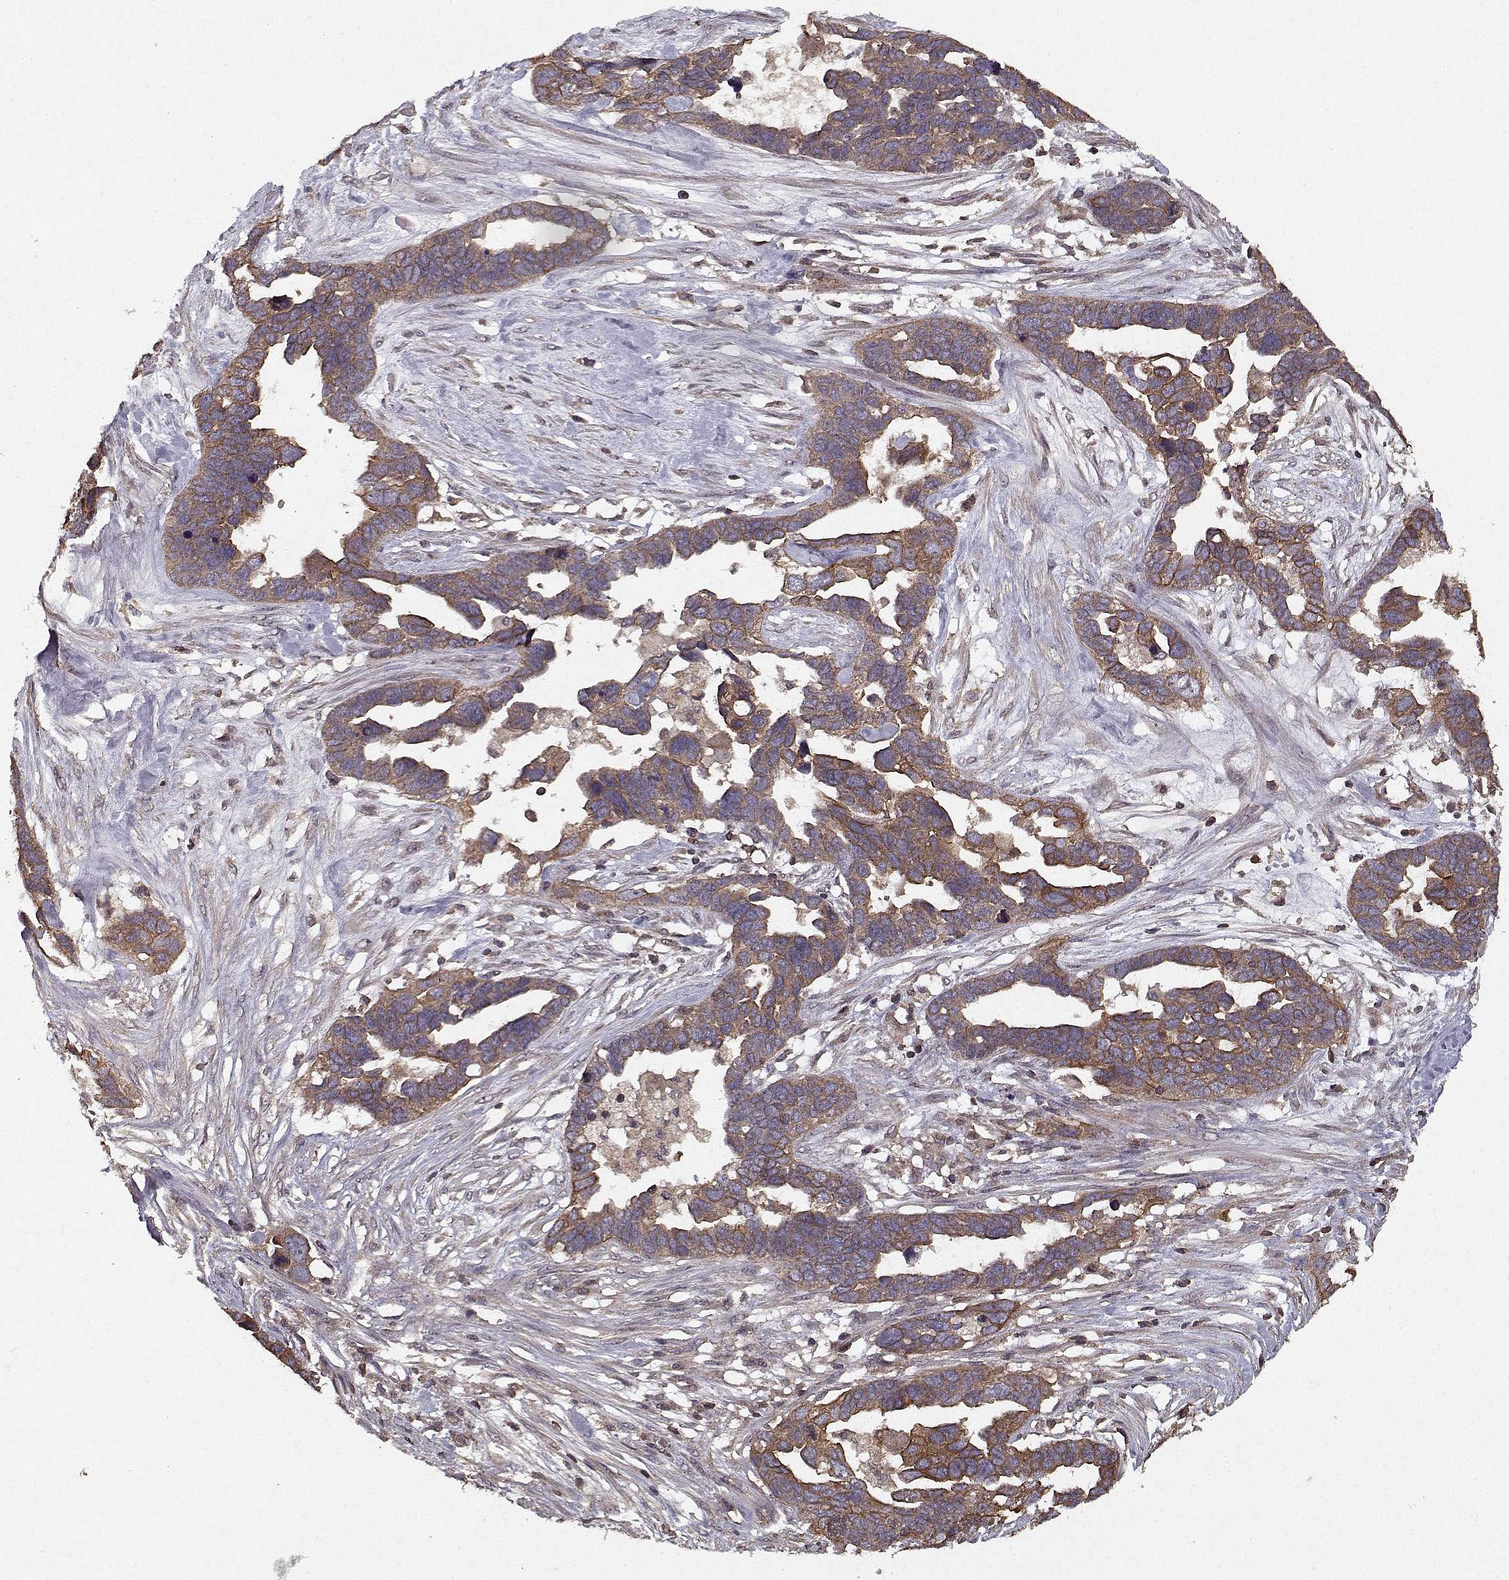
{"staining": {"intensity": "moderate", "quantity": ">75%", "location": "cytoplasmic/membranous"}, "tissue": "ovarian cancer", "cell_type": "Tumor cells", "image_type": "cancer", "snomed": [{"axis": "morphology", "description": "Cystadenocarcinoma, serous, NOS"}, {"axis": "topography", "description": "Ovary"}], "caption": "Immunohistochemistry micrograph of neoplastic tissue: human ovarian cancer (serous cystadenocarcinoma) stained using immunohistochemistry (IHC) exhibits medium levels of moderate protein expression localized specifically in the cytoplasmic/membranous of tumor cells, appearing as a cytoplasmic/membranous brown color.", "gene": "PPP1R12A", "patient": {"sex": "female", "age": 54}}